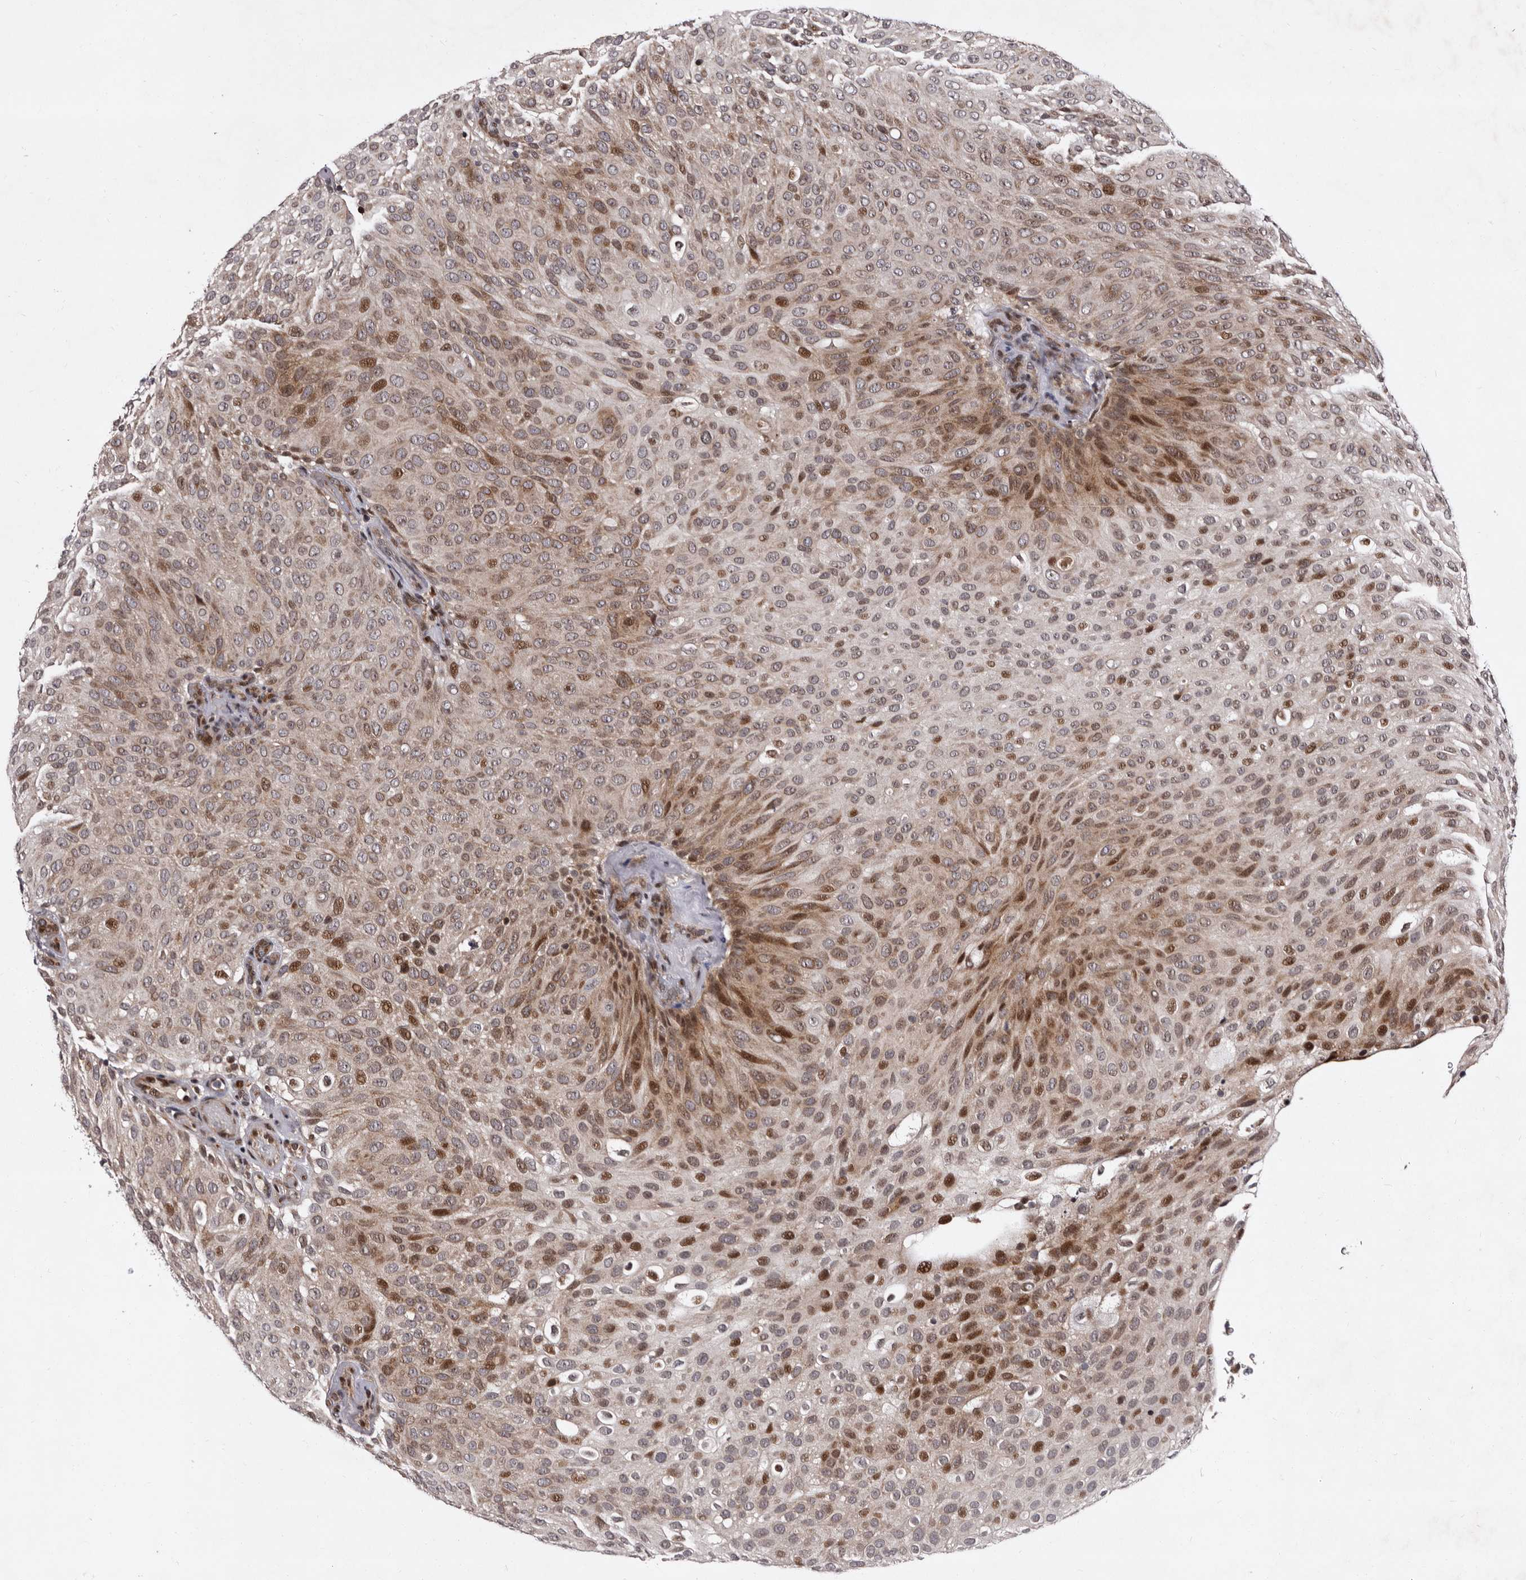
{"staining": {"intensity": "moderate", "quantity": "25%-75%", "location": "cytoplasmic/membranous,nuclear"}, "tissue": "urothelial cancer", "cell_type": "Tumor cells", "image_type": "cancer", "snomed": [{"axis": "morphology", "description": "Urothelial carcinoma, Low grade"}, {"axis": "topography", "description": "Urinary bladder"}], "caption": "There is medium levels of moderate cytoplasmic/membranous and nuclear positivity in tumor cells of urothelial carcinoma (low-grade), as demonstrated by immunohistochemical staining (brown color).", "gene": "TNKS", "patient": {"sex": "male", "age": 78}}